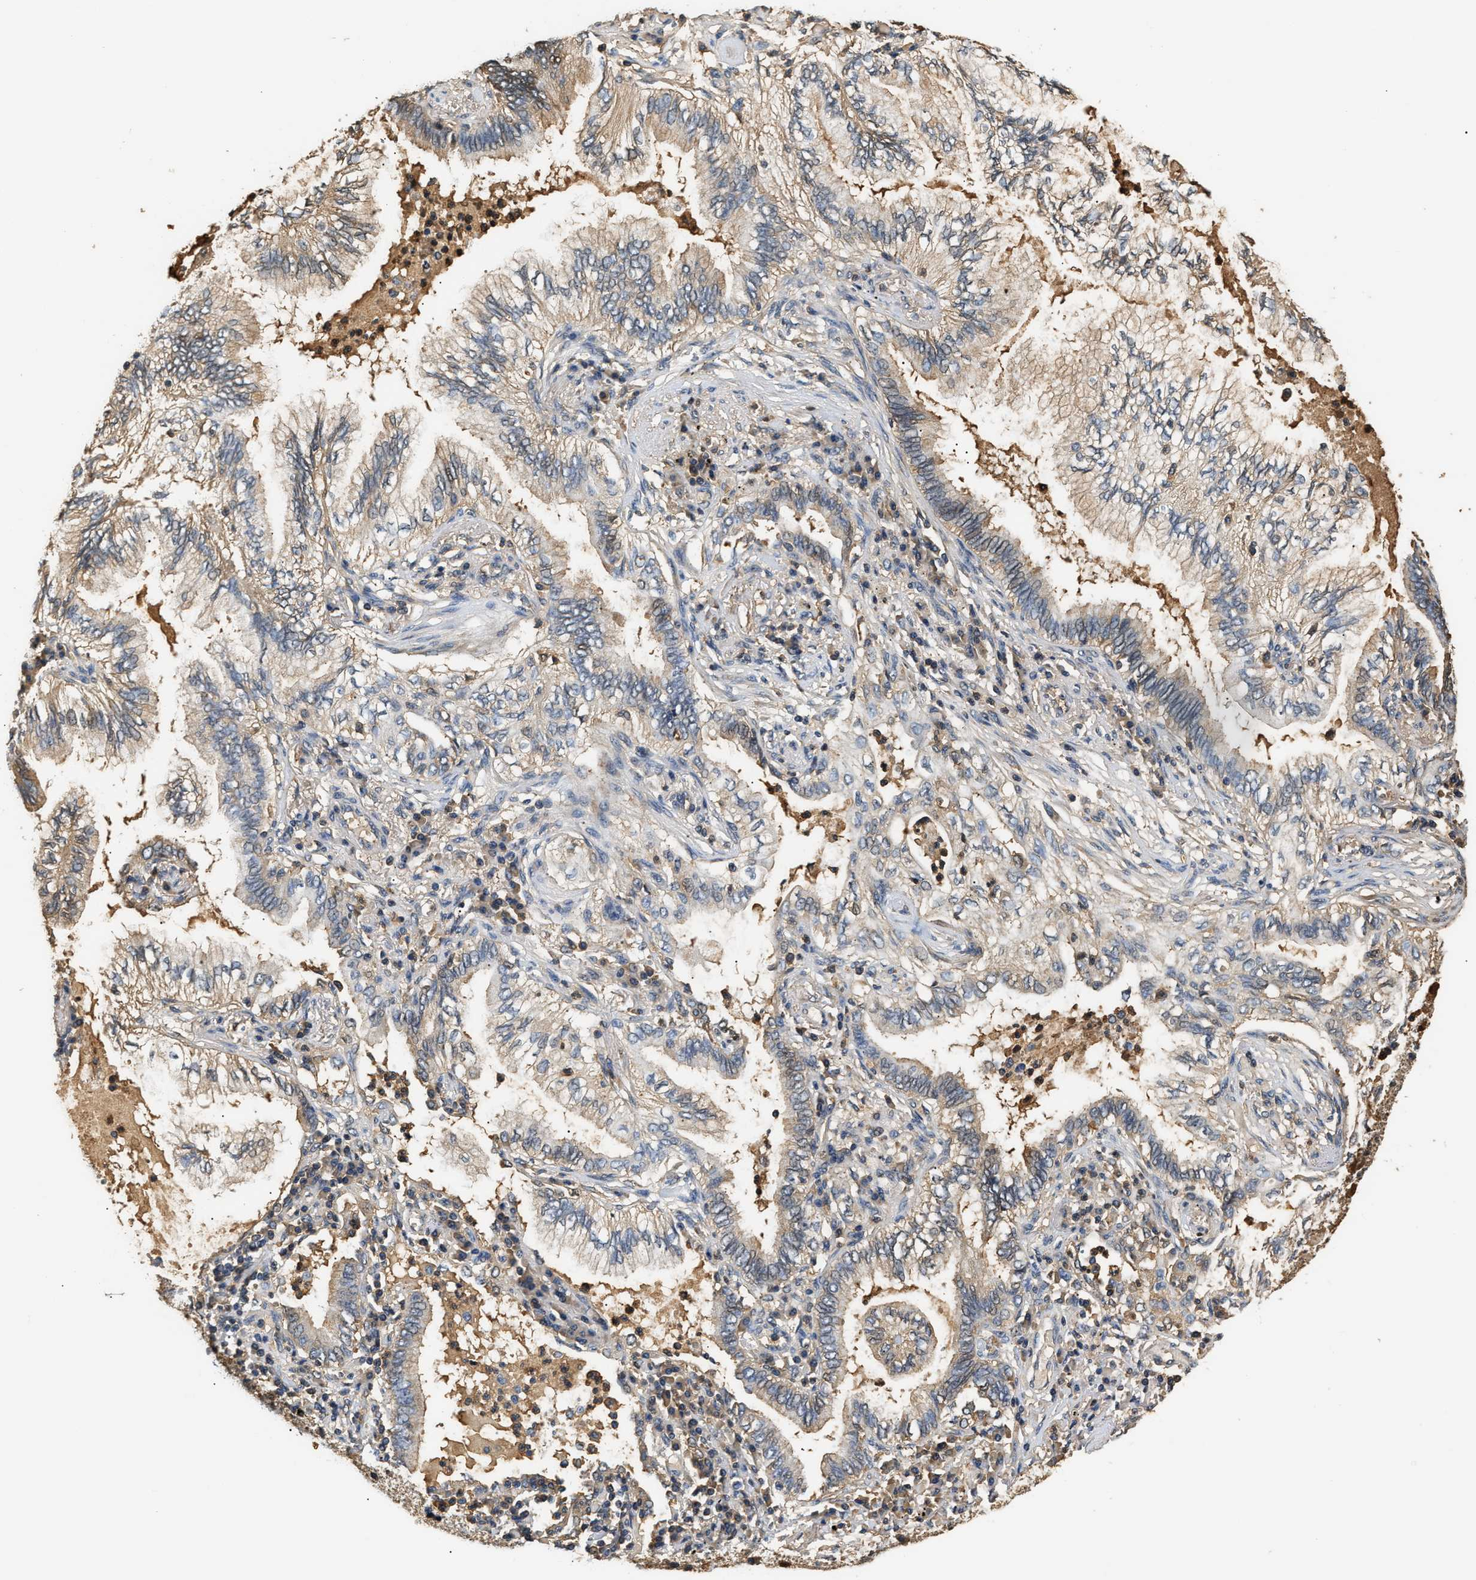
{"staining": {"intensity": "weak", "quantity": "<25%", "location": "cytoplasmic/membranous"}, "tissue": "lung cancer", "cell_type": "Tumor cells", "image_type": "cancer", "snomed": [{"axis": "morphology", "description": "Normal tissue, NOS"}, {"axis": "morphology", "description": "Adenocarcinoma, NOS"}, {"axis": "topography", "description": "Bronchus"}, {"axis": "topography", "description": "Lung"}], "caption": "The immunohistochemistry (IHC) image has no significant expression in tumor cells of lung adenocarcinoma tissue.", "gene": "GPI", "patient": {"sex": "female", "age": 70}}